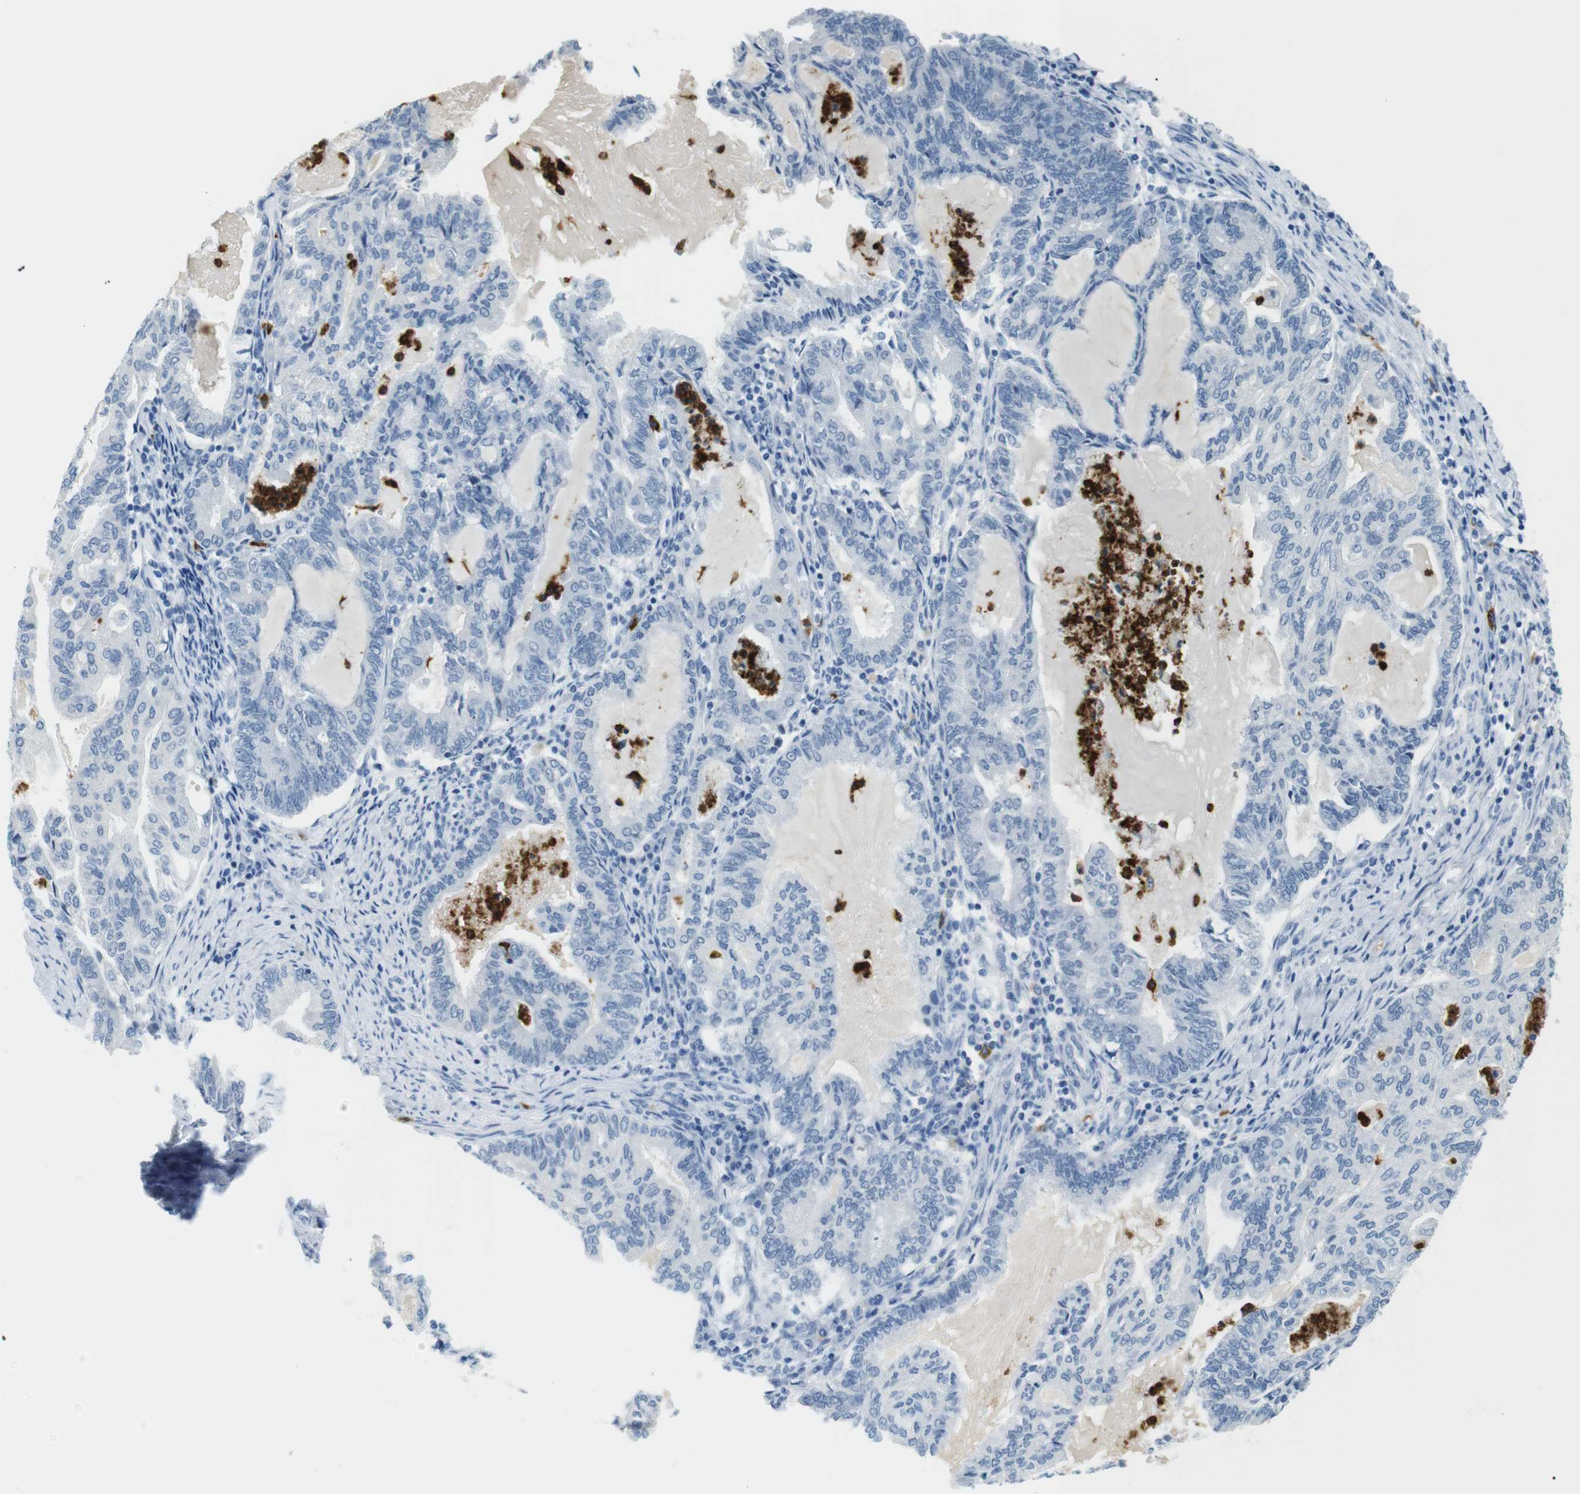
{"staining": {"intensity": "negative", "quantity": "none", "location": "none"}, "tissue": "endometrial cancer", "cell_type": "Tumor cells", "image_type": "cancer", "snomed": [{"axis": "morphology", "description": "Adenocarcinoma, NOS"}, {"axis": "topography", "description": "Endometrium"}], "caption": "Immunohistochemistry photomicrograph of neoplastic tissue: human endometrial cancer stained with DAB reveals no significant protein expression in tumor cells.", "gene": "MCEMP1", "patient": {"sex": "female", "age": 86}}